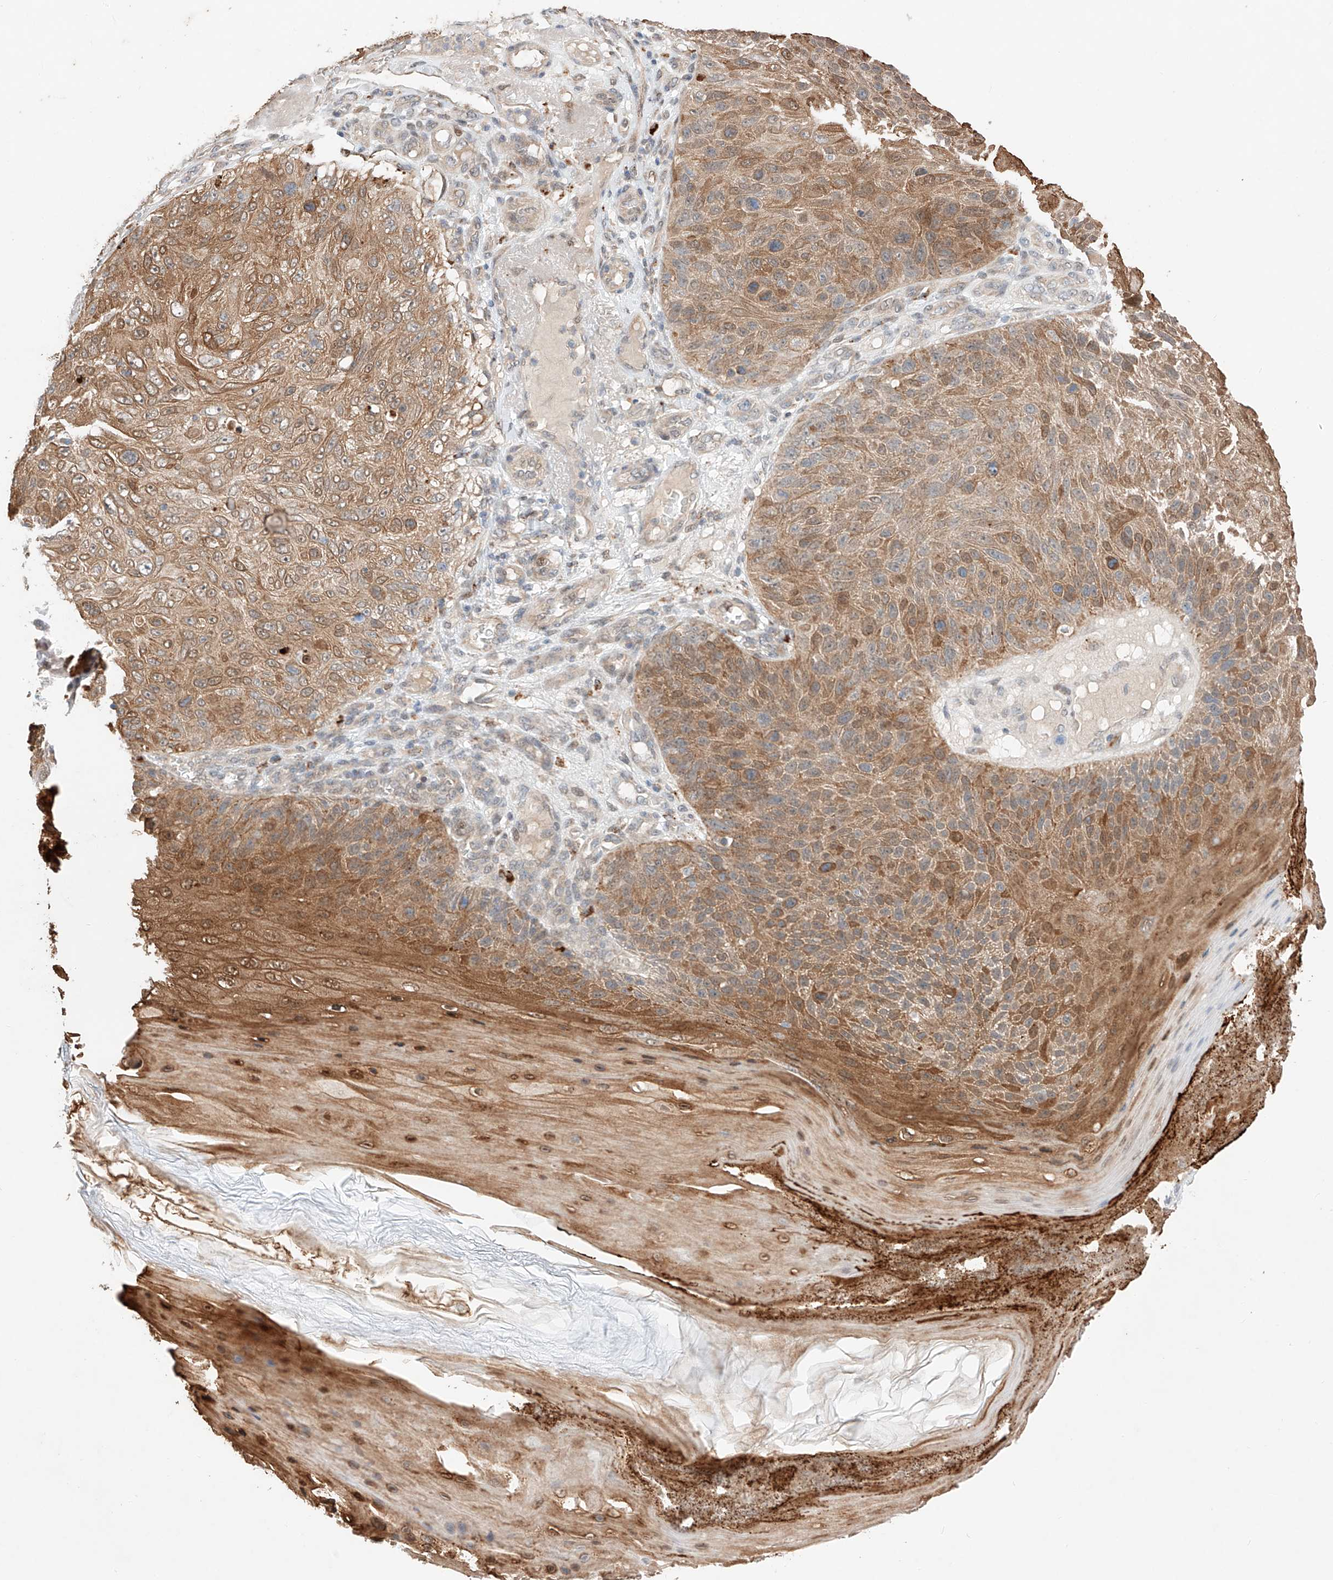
{"staining": {"intensity": "moderate", "quantity": ">75%", "location": "cytoplasmic/membranous,nuclear"}, "tissue": "skin cancer", "cell_type": "Tumor cells", "image_type": "cancer", "snomed": [{"axis": "morphology", "description": "Squamous cell carcinoma, NOS"}, {"axis": "topography", "description": "Skin"}], "caption": "IHC staining of skin cancer (squamous cell carcinoma), which reveals medium levels of moderate cytoplasmic/membranous and nuclear staining in about >75% of tumor cells indicating moderate cytoplasmic/membranous and nuclear protein staining. The staining was performed using DAB (brown) for protein detection and nuclei were counterstained in hematoxylin (blue).", "gene": "GCNT1", "patient": {"sex": "female", "age": 88}}